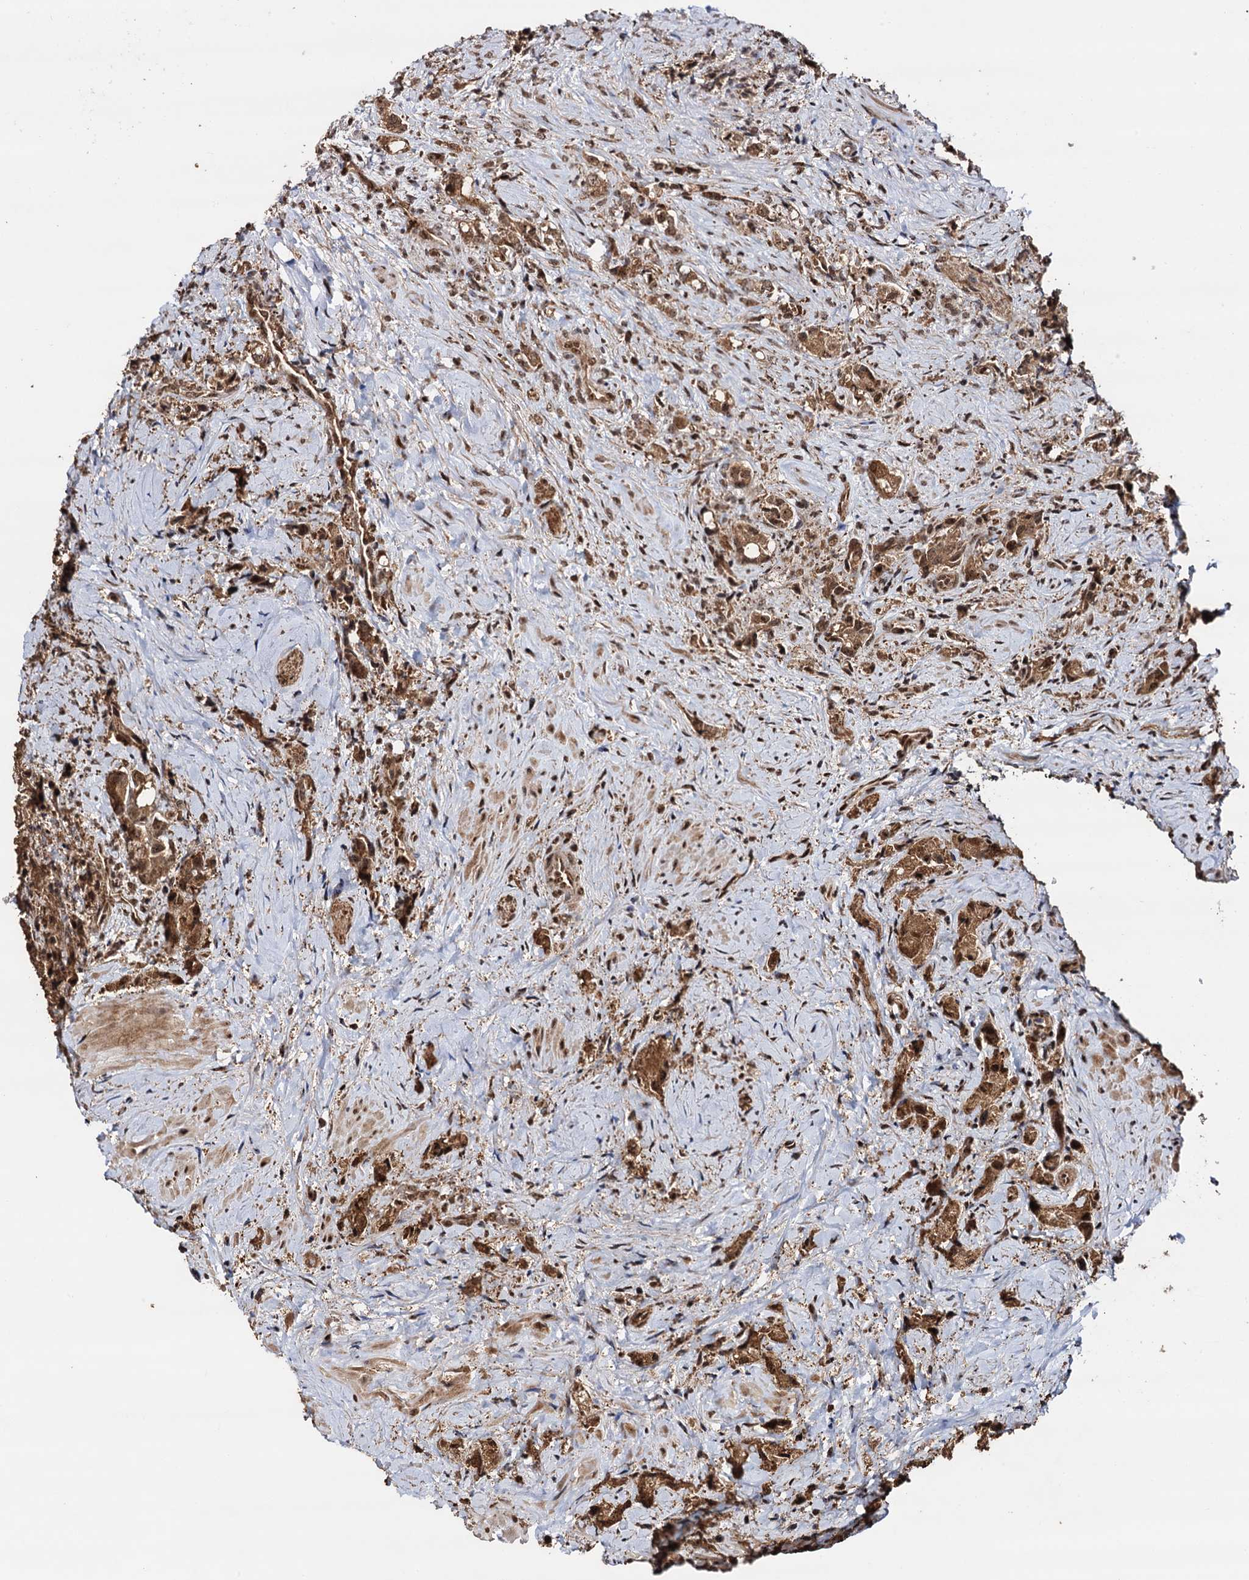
{"staining": {"intensity": "moderate", "quantity": ">75%", "location": "cytoplasmic/membranous,nuclear"}, "tissue": "prostate cancer", "cell_type": "Tumor cells", "image_type": "cancer", "snomed": [{"axis": "morphology", "description": "Adenocarcinoma, High grade"}, {"axis": "topography", "description": "Prostate"}], "caption": "Prostate high-grade adenocarcinoma was stained to show a protein in brown. There is medium levels of moderate cytoplasmic/membranous and nuclear expression in about >75% of tumor cells.", "gene": "PIGB", "patient": {"sex": "male", "age": 65}}